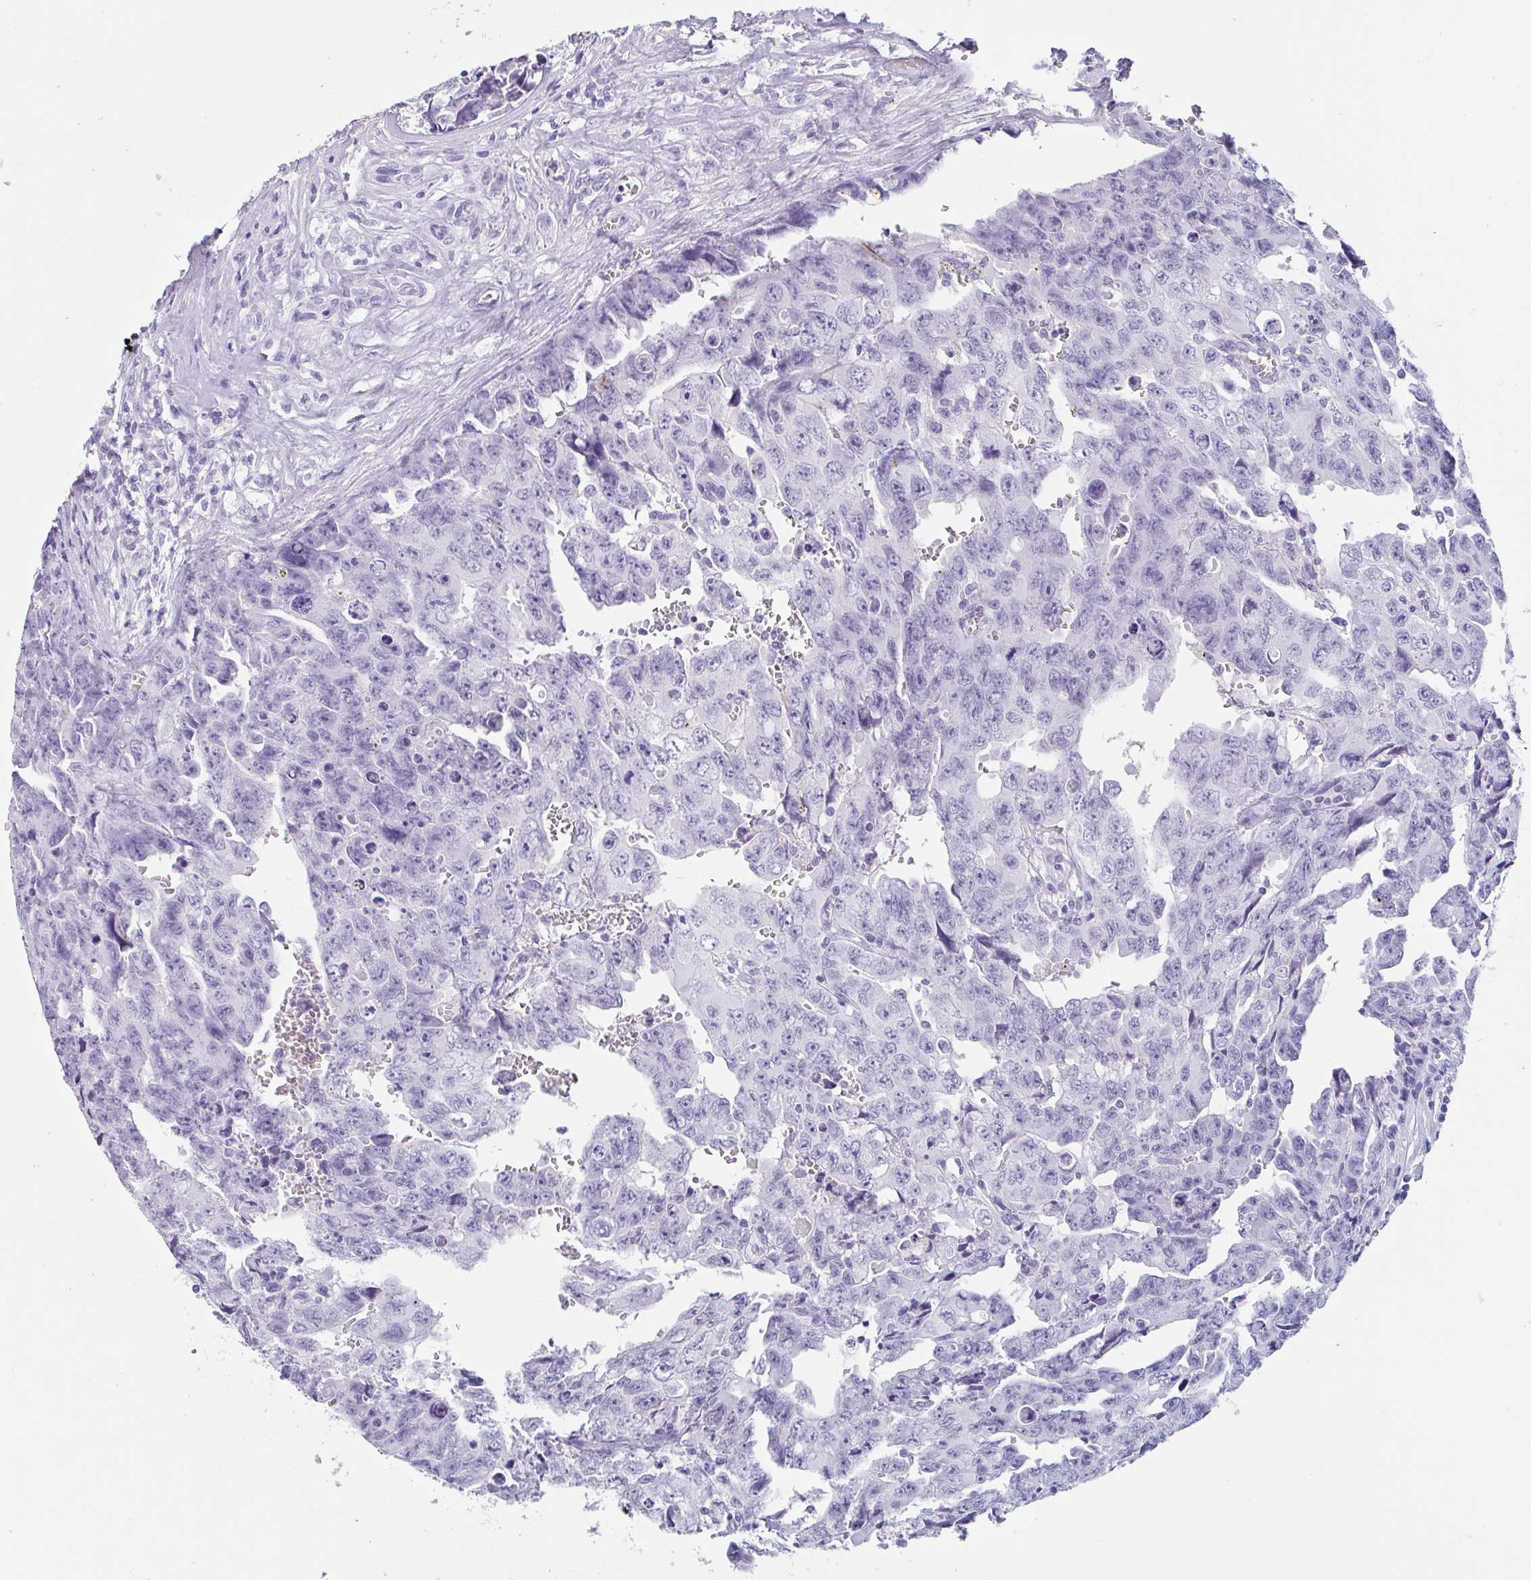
{"staining": {"intensity": "negative", "quantity": "none", "location": "none"}, "tissue": "testis cancer", "cell_type": "Tumor cells", "image_type": "cancer", "snomed": [{"axis": "morphology", "description": "Carcinoma, Embryonal, NOS"}, {"axis": "topography", "description": "Testis"}], "caption": "High magnification brightfield microscopy of embryonal carcinoma (testis) stained with DAB (brown) and counterstained with hematoxylin (blue): tumor cells show no significant staining.", "gene": "EMC4", "patient": {"sex": "male", "age": 24}}